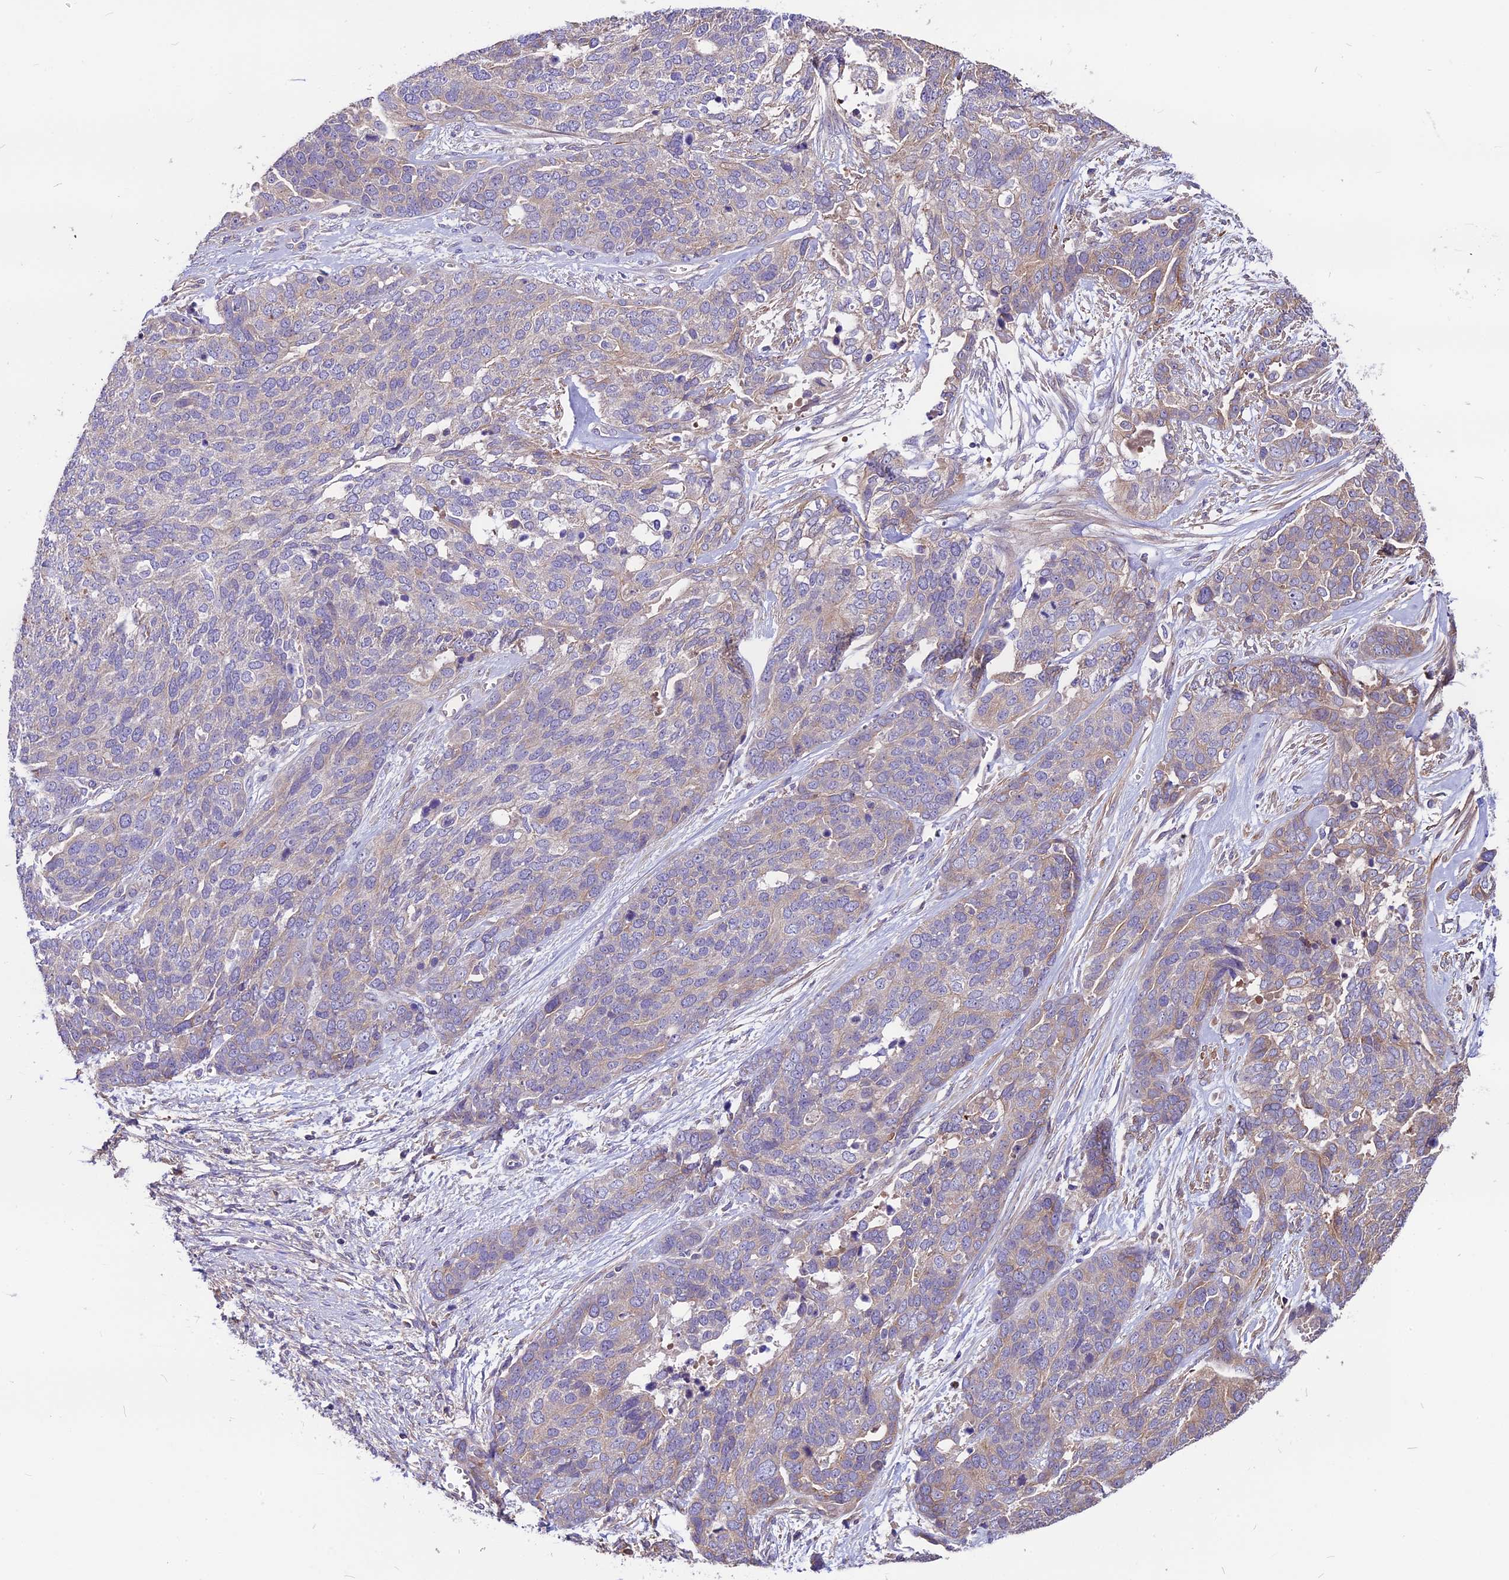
{"staining": {"intensity": "weak", "quantity": "<25%", "location": "cytoplasmic/membranous"}, "tissue": "ovarian cancer", "cell_type": "Tumor cells", "image_type": "cancer", "snomed": [{"axis": "morphology", "description": "Cystadenocarcinoma, serous, NOS"}, {"axis": "topography", "description": "Ovary"}], "caption": "Tumor cells are negative for brown protein staining in ovarian cancer. (DAB (3,3'-diaminobenzidine) IHC with hematoxylin counter stain).", "gene": "ANO3", "patient": {"sex": "female", "age": 44}}